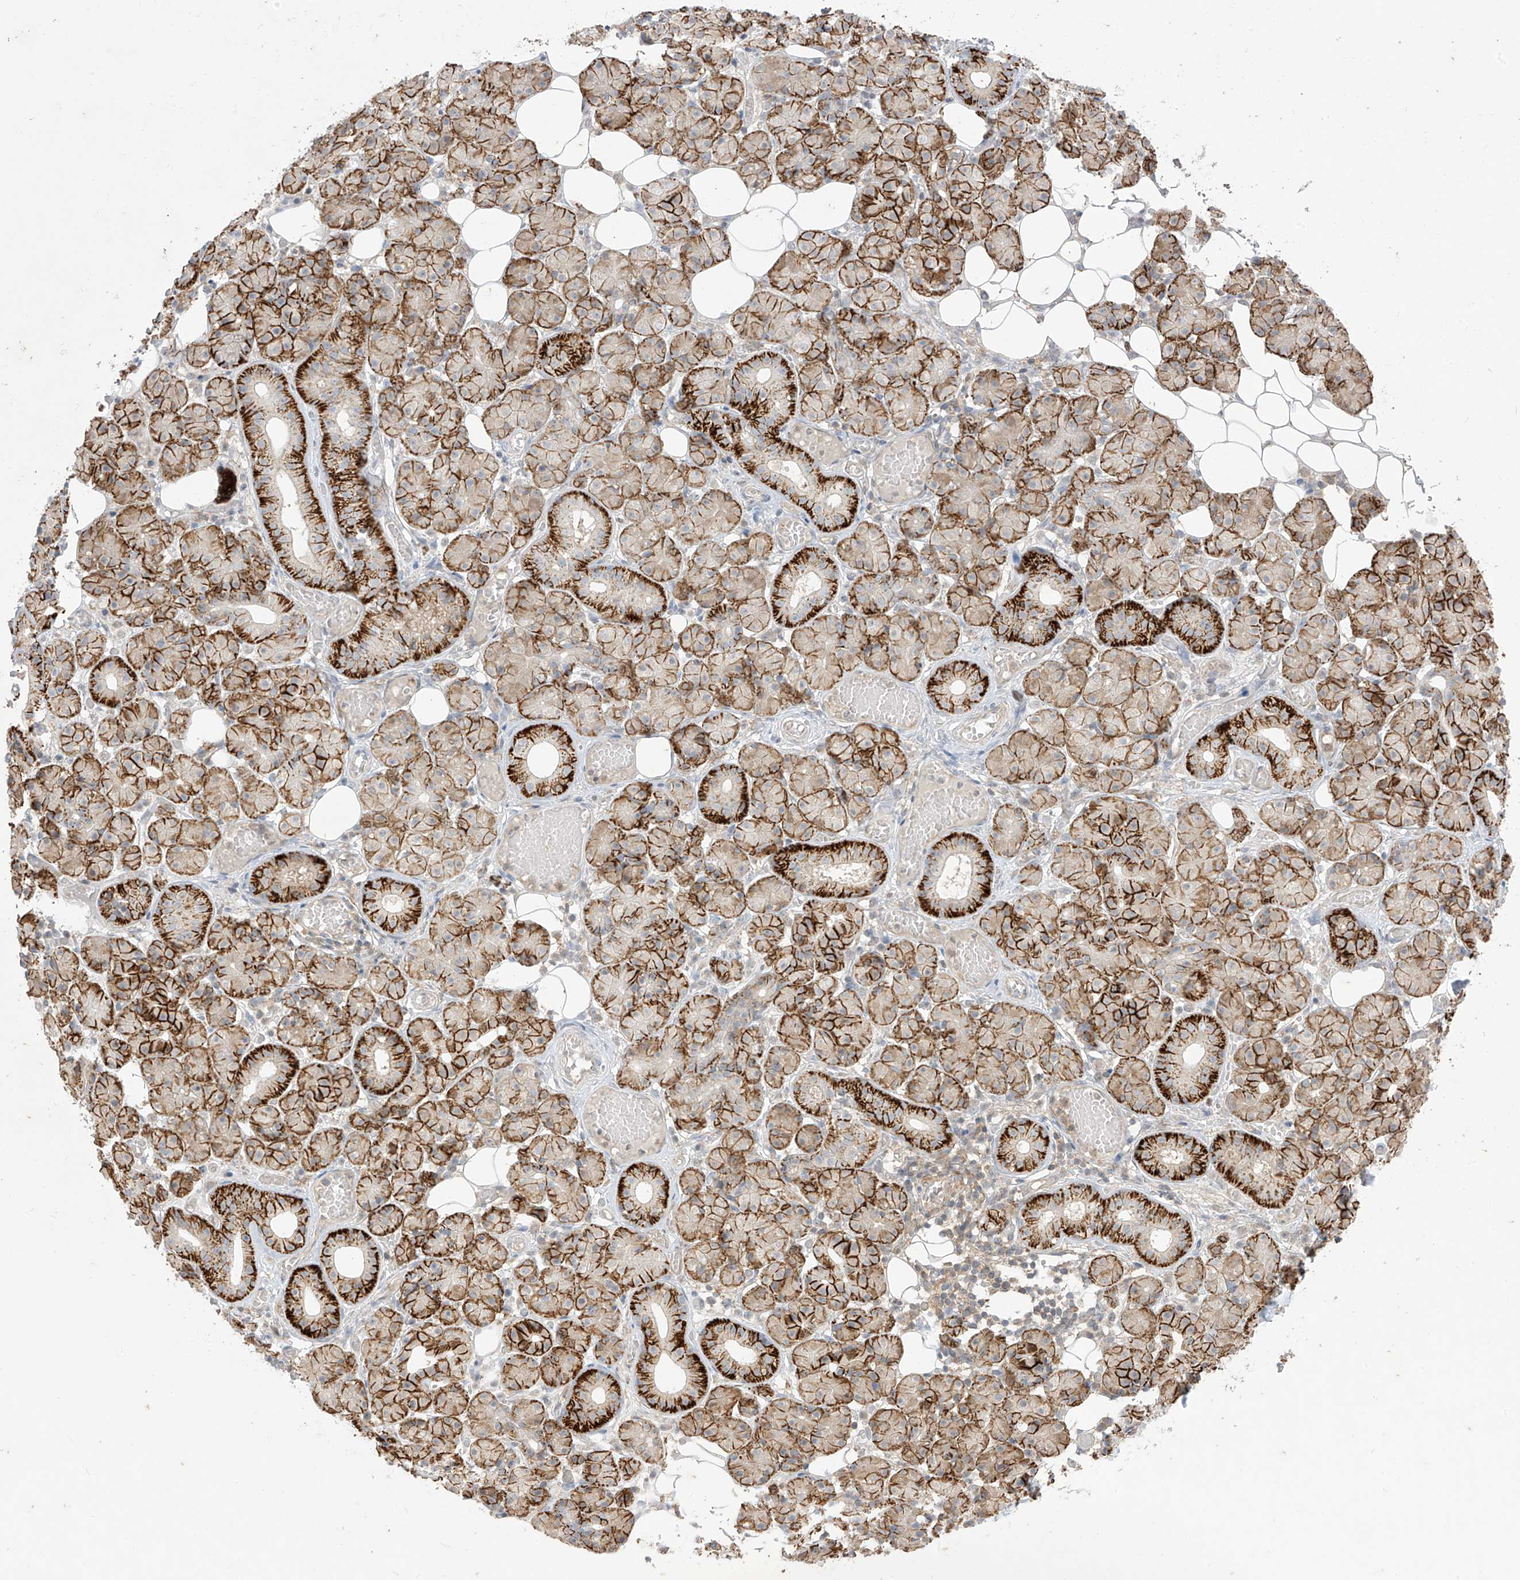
{"staining": {"intensity": "strong", "quantity": "25%-75%", "location": "cytoplasmic/membranous"}, "tissue": "salivary gland", "cell_type": "Glandular cells", "image_type": "normal", "snomed": [{"axis": "morphology", "description": "Normal tissue, NOS"}, {"axis": "topography", "description": "Salivary gland"}], "caption": "Immunohistochemical staining of unremarkable salivary gland shows strong cytoplasmic/membranous protein staining in approximately 25%-75% of glandular cells. The protein of interest is stained brown, and the nuclei are stained in blue (DAB (3,3'-diaminobenzidine) IHC with brightfield microscopy, high magnification).", "gene": "ANGEL2", "patient": {"sex": "male", "age": 63}}